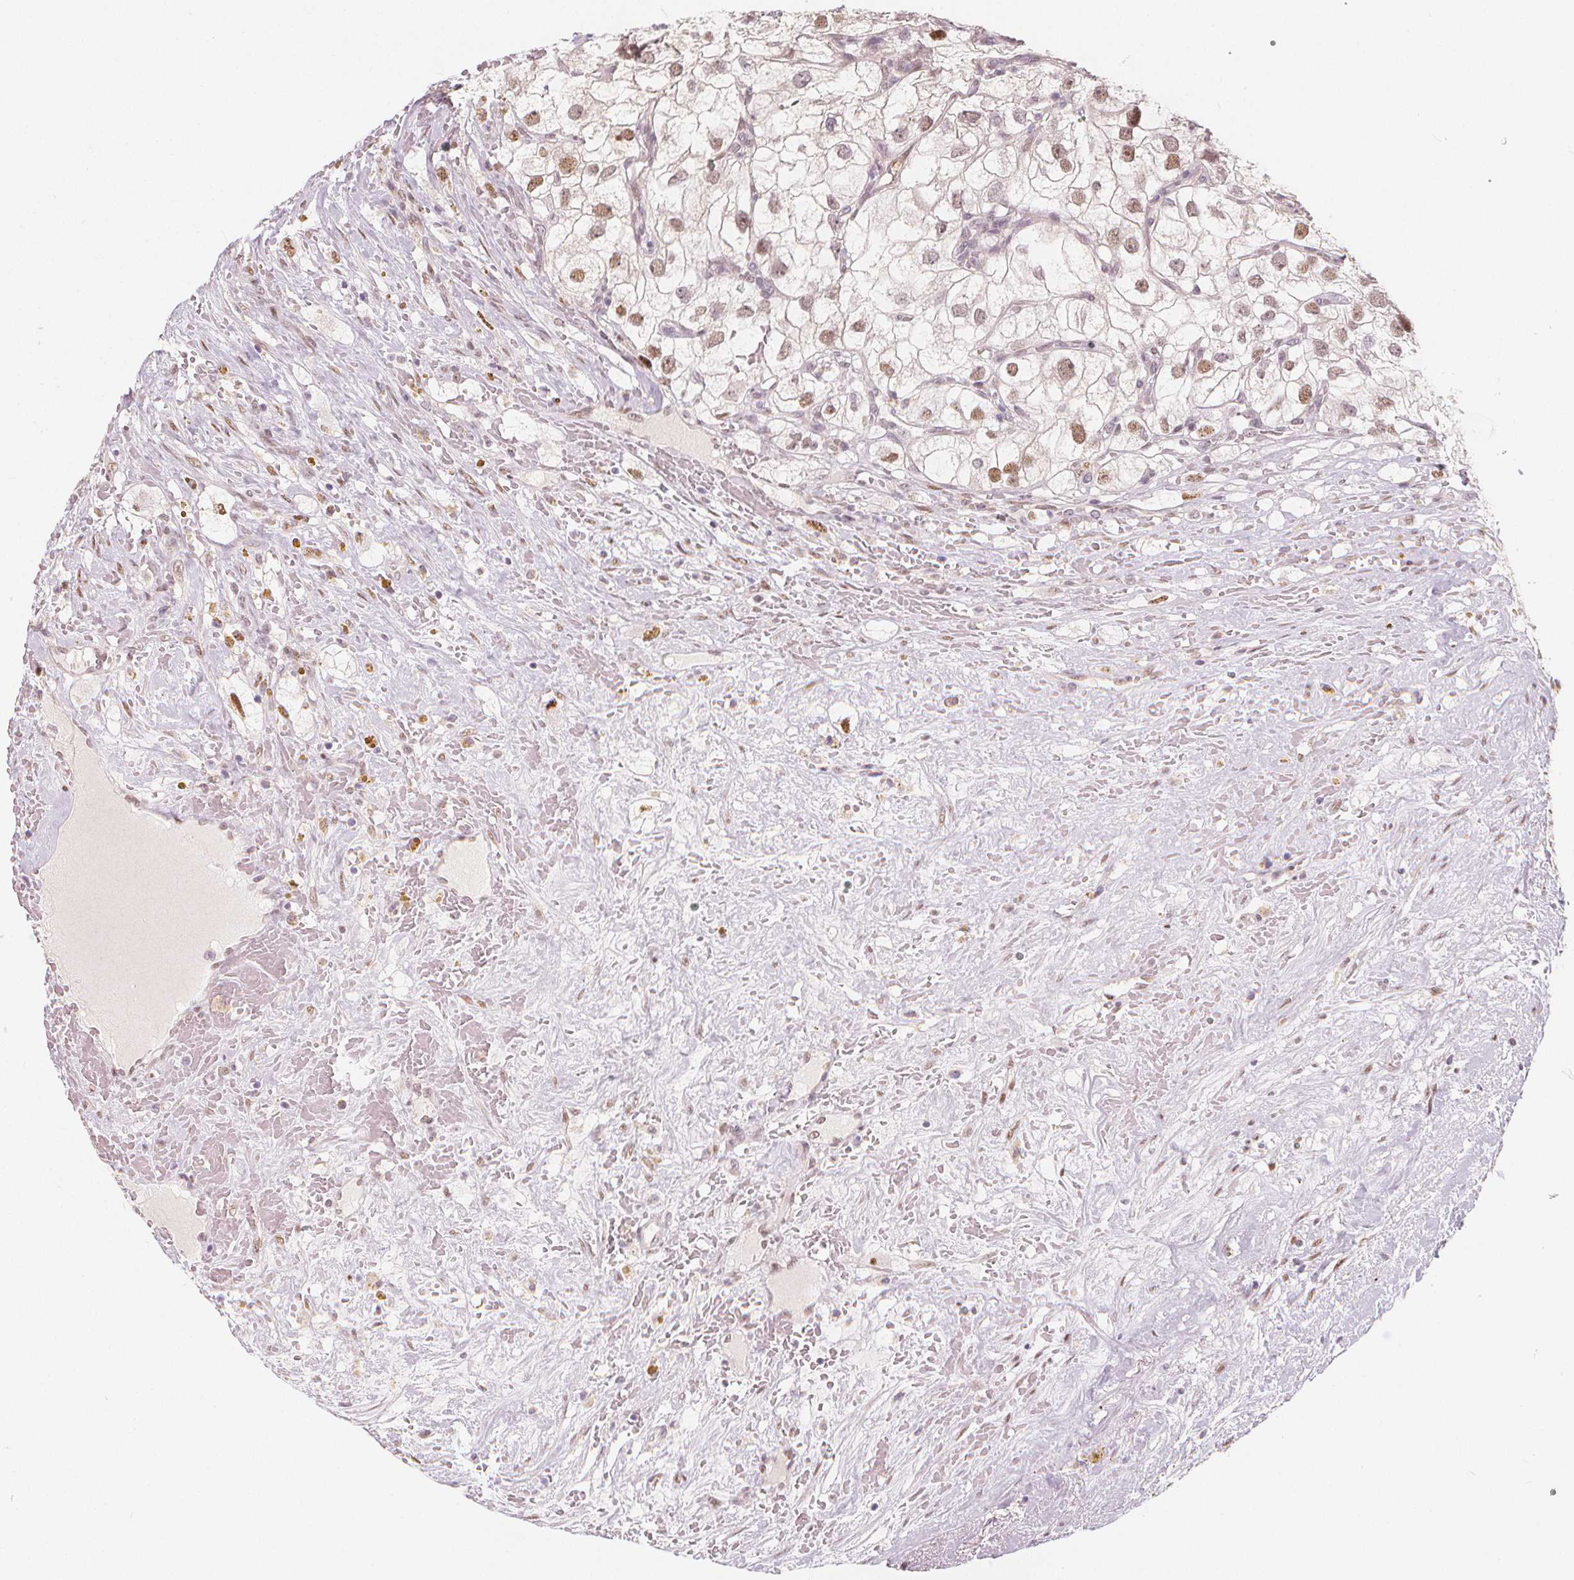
{"staining": {"intensity": "weak", "quantity": ">75%", "location": "cytoplasmic/membranous"}, "tissue": "renal cancer", "cell_type": "Tumor cells", "image_type": "cancer", "snomed": [{"axis": "morphology", "description": "Adenocarcinoma, NOS"}, {"axis": "topography", "description": "Kidney"}], "caption": "Renal cancer (adenocarcinoma) was stained to show a protein in brown. There is low levels of weak cytoplasmic/membranous positivity in approximately >75% of tumor cells.", "gene": "DRC3", "patient": {"sex": "male", "age": 59}}